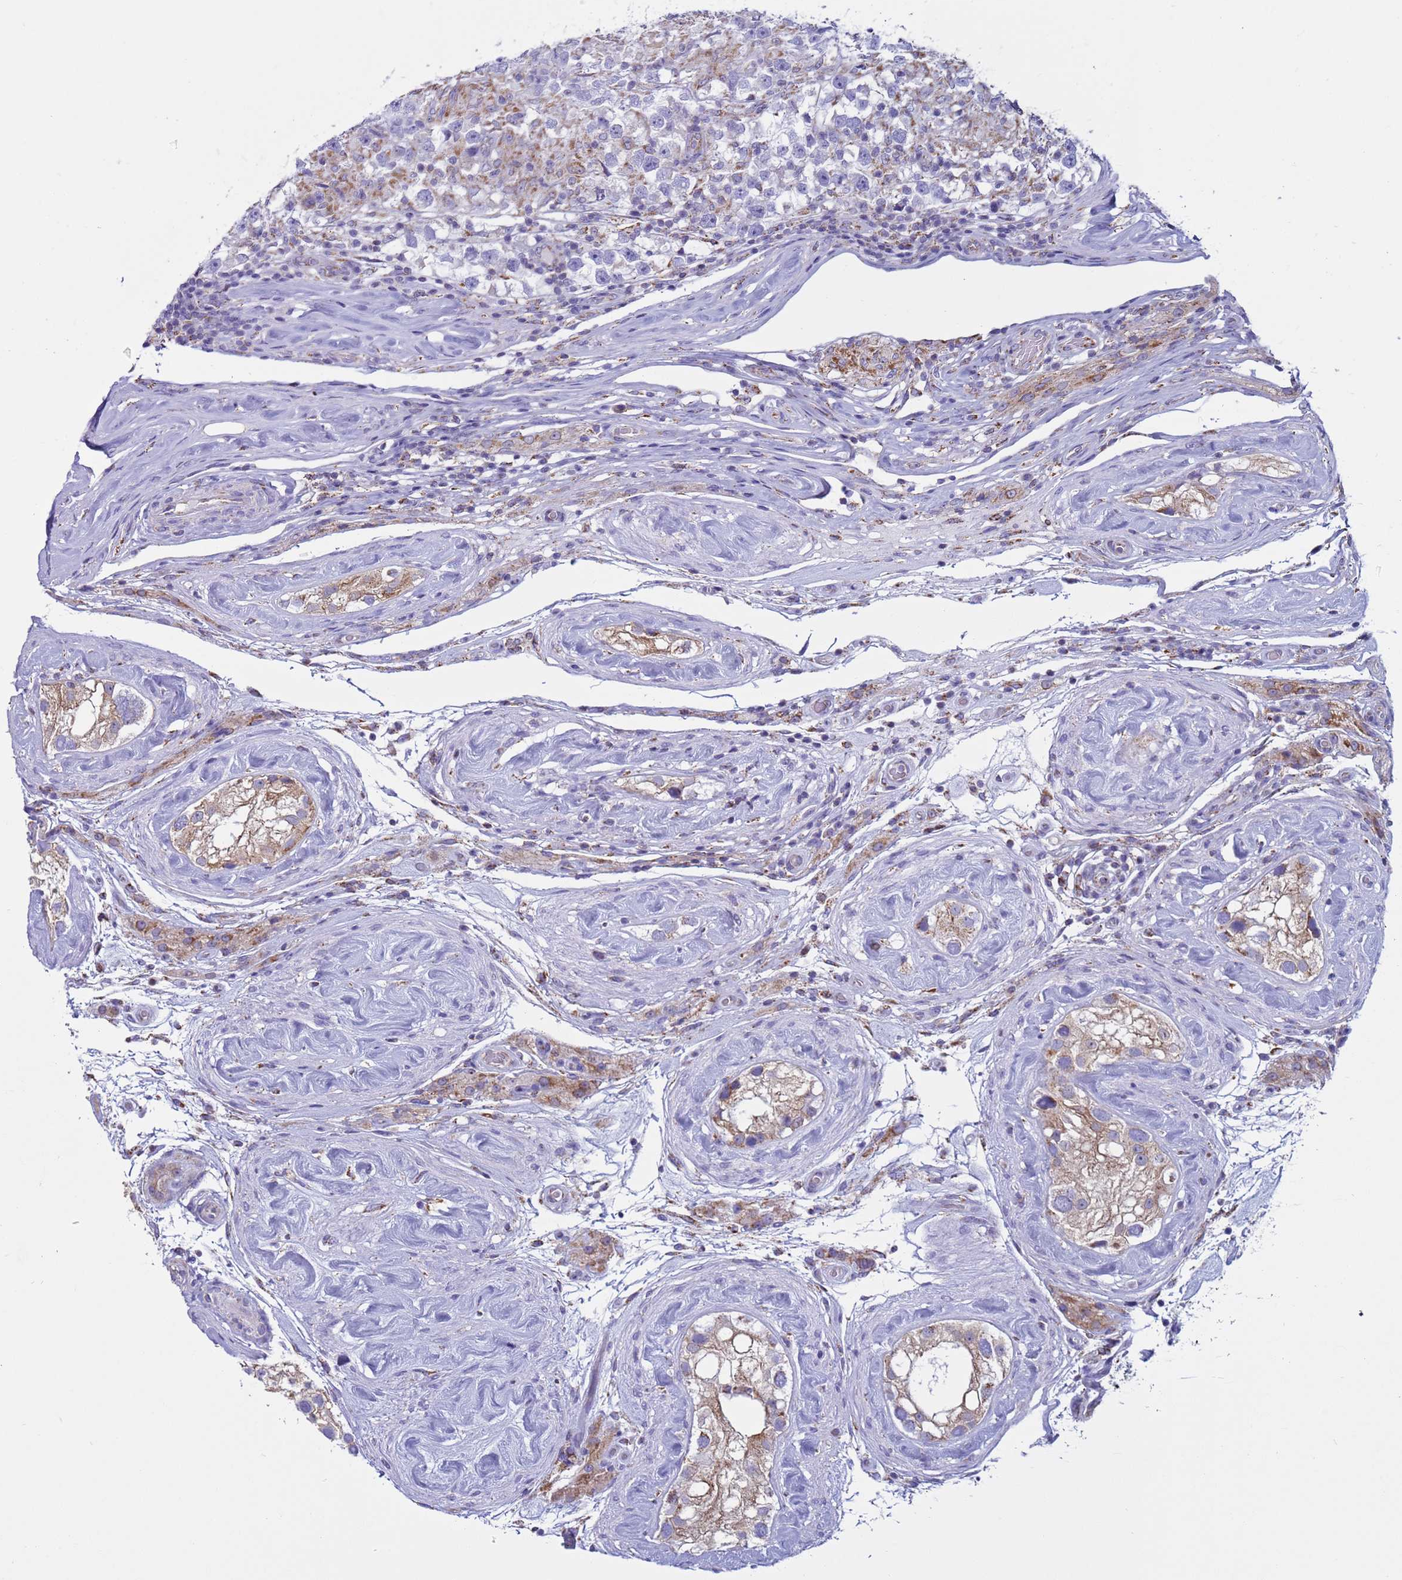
{"staining": {"intensity": "negative", "quantity": "none", "location": "none"}, "tissue": "testis cancer", "cell_type": "Tumor cells", "image_type": "cancer", "snomed": [{"axis": "morphology", "description": "Seminoma, NOS"}, {"axis": "topography", "description": "Testis"}], "caption": "Tumor cells are negative for brown protein staining in testis cancer. (DAB (3,3'-diaminobenzidine) immunohistochemistry with hematoxylin counter stain).", "gene": "NCALD", "patient": {"sex": "male", "age": 46}}